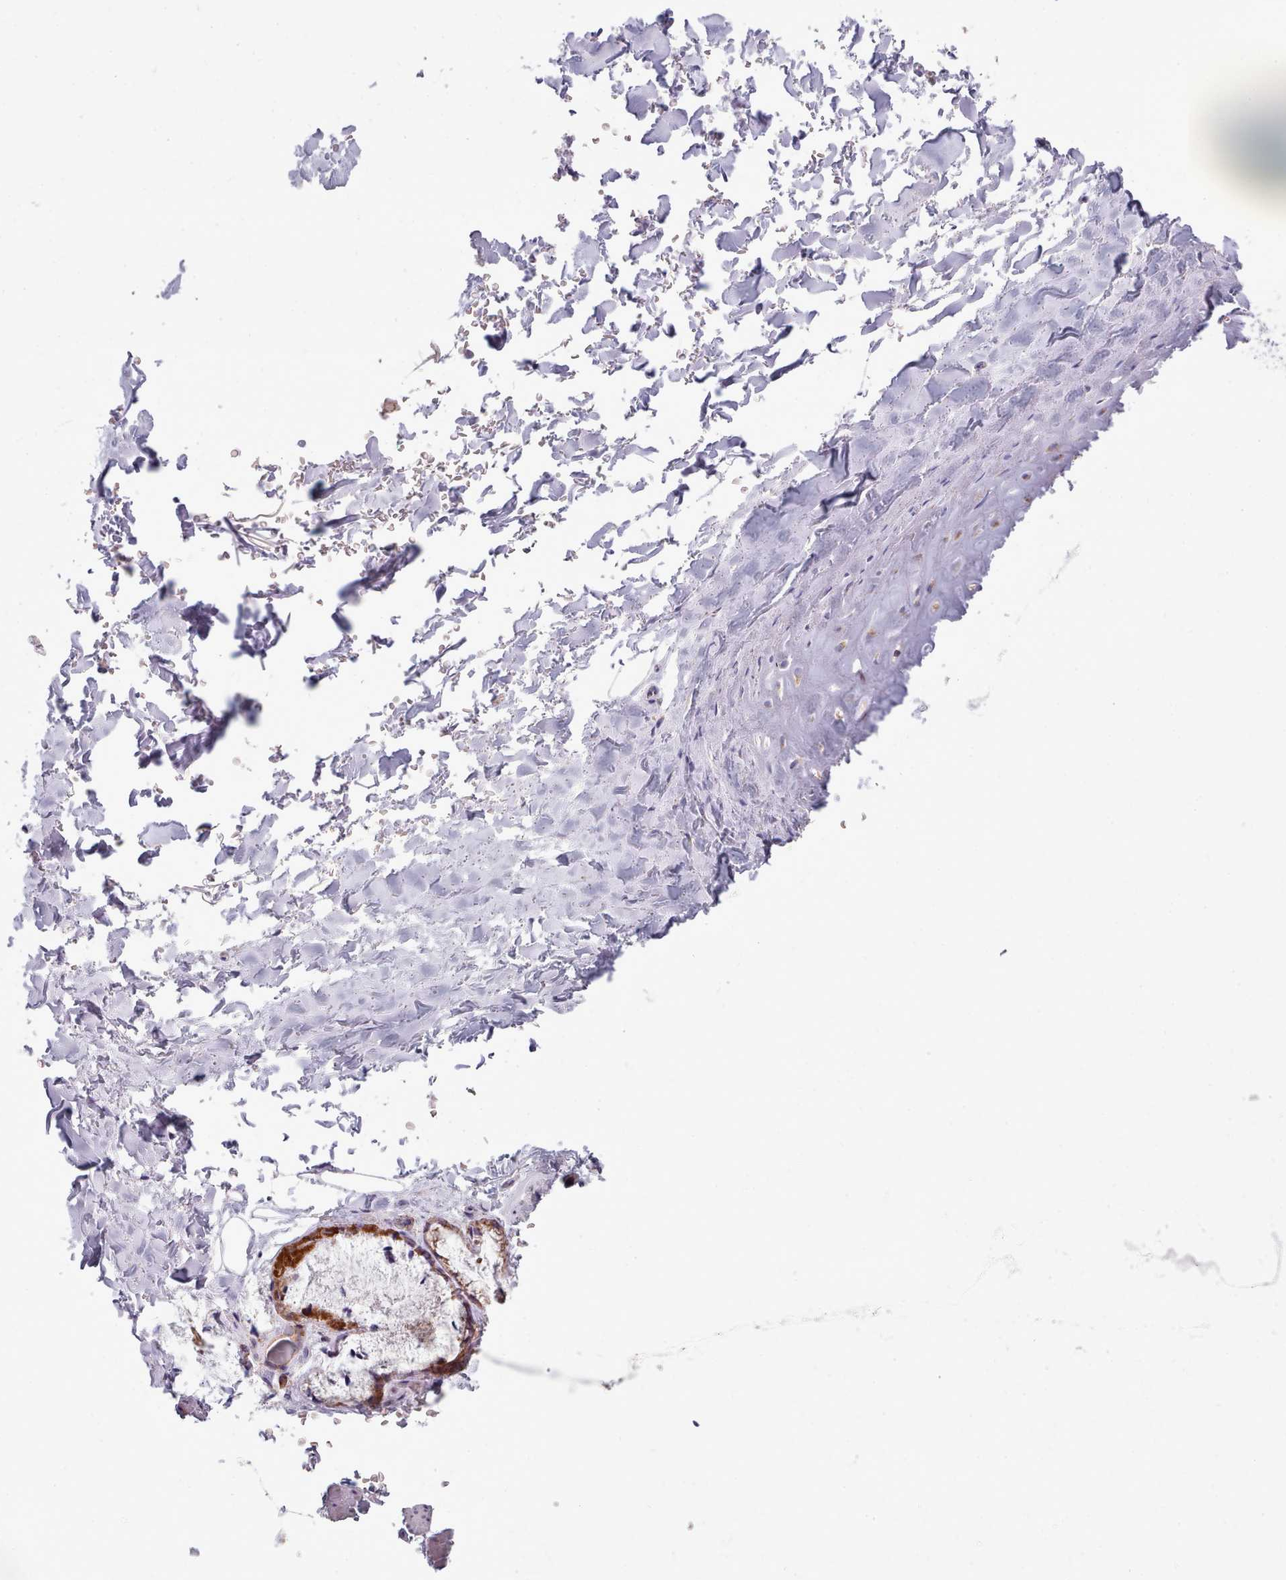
{"staining": {"intensity": "negative", "quantity": "none", "location": "none"}, "tissue": "adipose tissue", "cell_type": "Adipocytes", "image_type": "normal", "snomed": [{"axis": "morphology", "description": "Normal tissue, NOS"}, {"axis": "topography", "description": "Cartilage tissue"}], "caption": "High magnification brightfield microscopy of unremarkable adipose tissue stained with DAB (3,3'-diaminobenzidine) (brown) and counterstained with hematoxylin (blue): adipocytes show no significant positivity. (Immunohistochemistry, brightfield microscopy, high magnification).", "gene": "SRP54", "patient": {"sex": "male", "age": 66}}